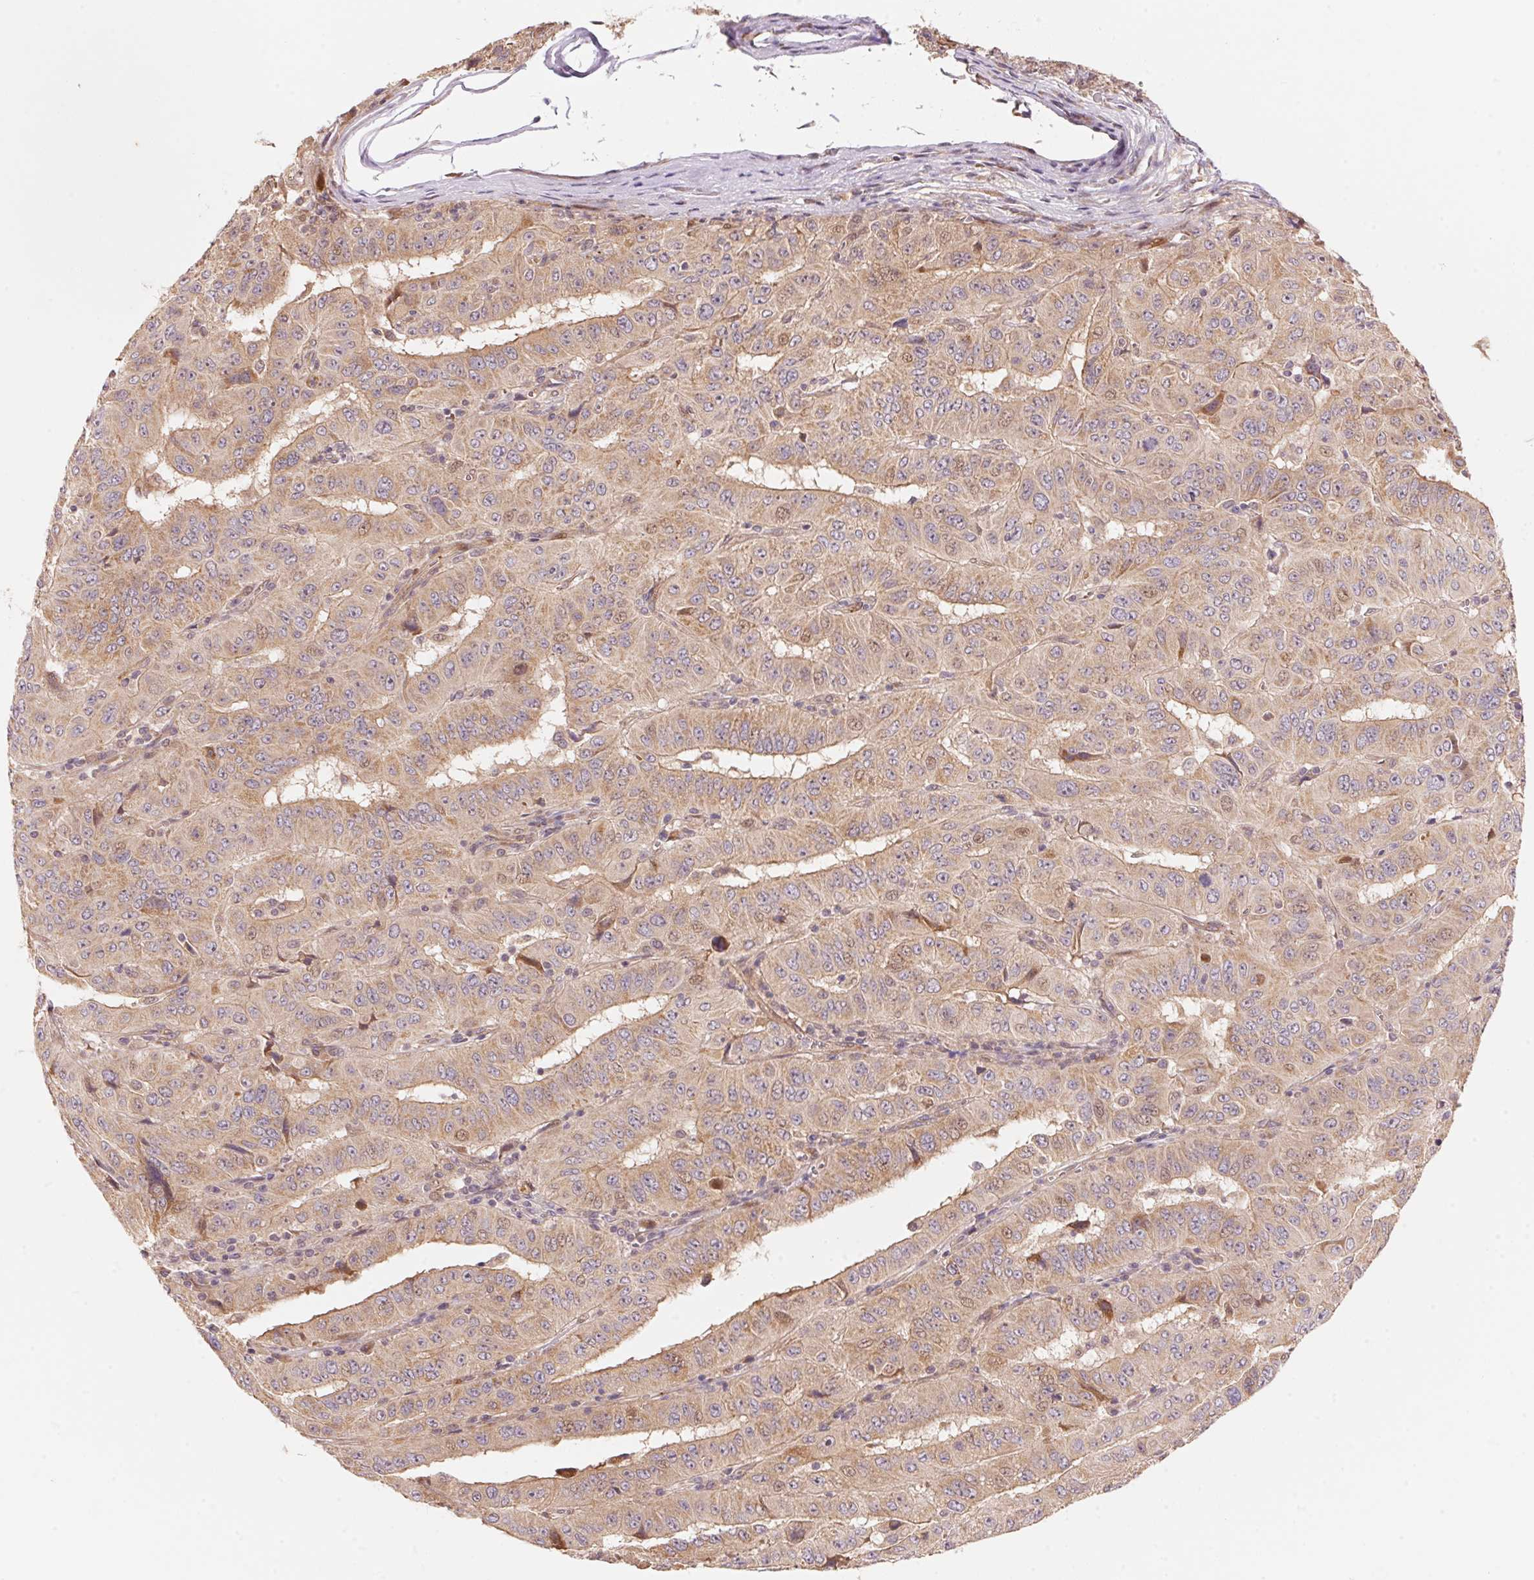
{"staining": {"intensity": "weak", "quantity": ">75%", "location": "cytoplasmic/membranous"}, "tissue": "pancreatic cancer", "cell_type": "Tumor cells", "image_type": "cancer", "snomed": [{"axis": "morphology", "description": "Adenocarcinoma, NOS"}, {"axis": "topography", "description": "Pancreas"}], "caption": "DAB immunohistochemical staining of human pancreatic cancer (adenocarcinoma) shows weak cytoplasmic/membranous protein staining in approximately >75% of tumor cells. The protein is shown in brown color, while the nuclei are stained blue.", "gene": "TNIP2", "patient": {"sex": "male", "age": 63}}